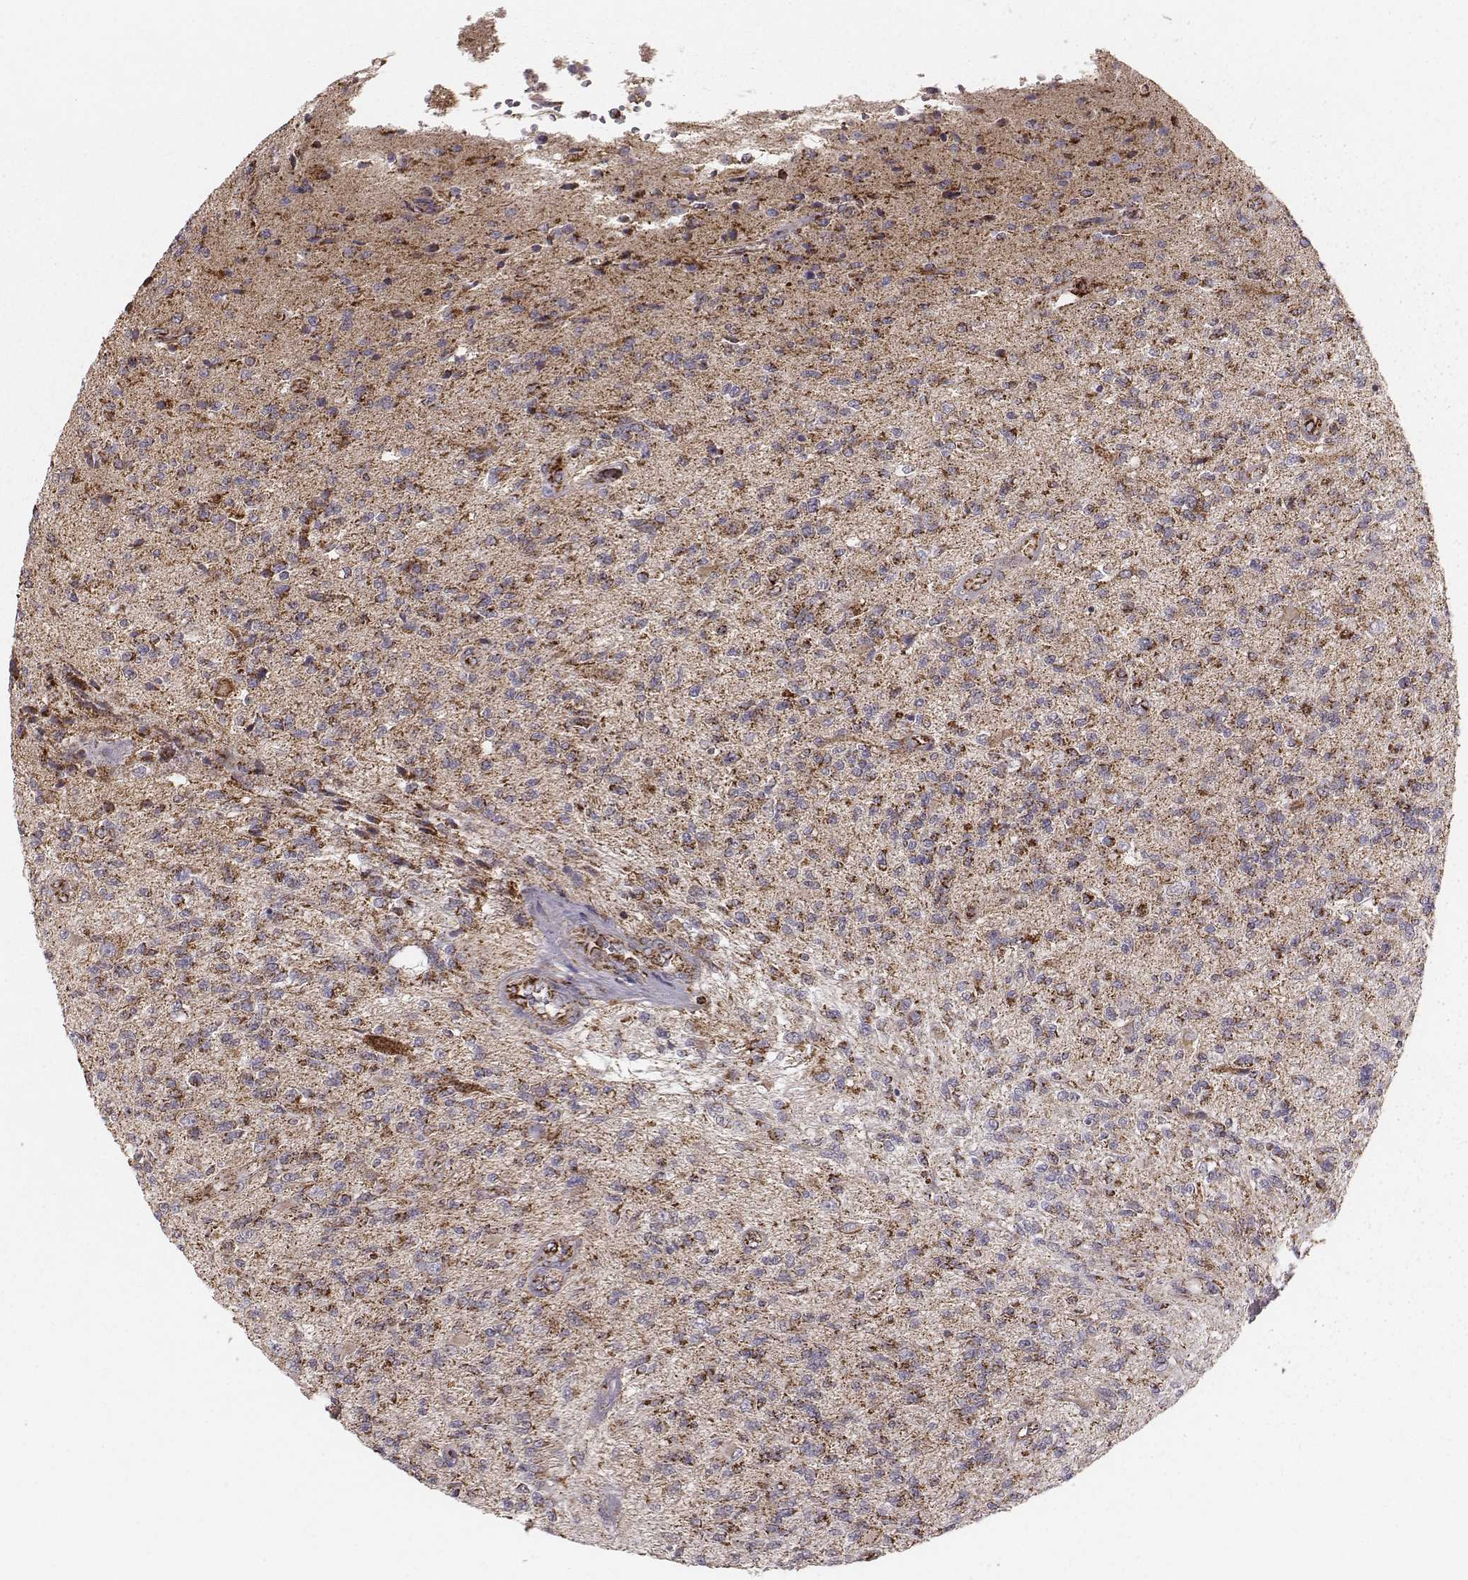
{"staining": {"intensity": "strong", "quantity": ">75%", "location": "cytoplasmic/membranous"}, "tissue": "glioma", "cell_type": "Tumor cells", "image_type": "cancer", "snomed": [{"axis": "morphology", "description": "Glioma, malignant, High grade"}, {"axis": "topography", "description": "Brain"}], "caption": "Immunohistochemical staining of malignant glioma (high-grade) shows high levels of strong cytoplasmic/membranous positivity in about >75% of tumor cells.", "gene": "TUFM", "patient": {"sex": "male", "age": 56}}